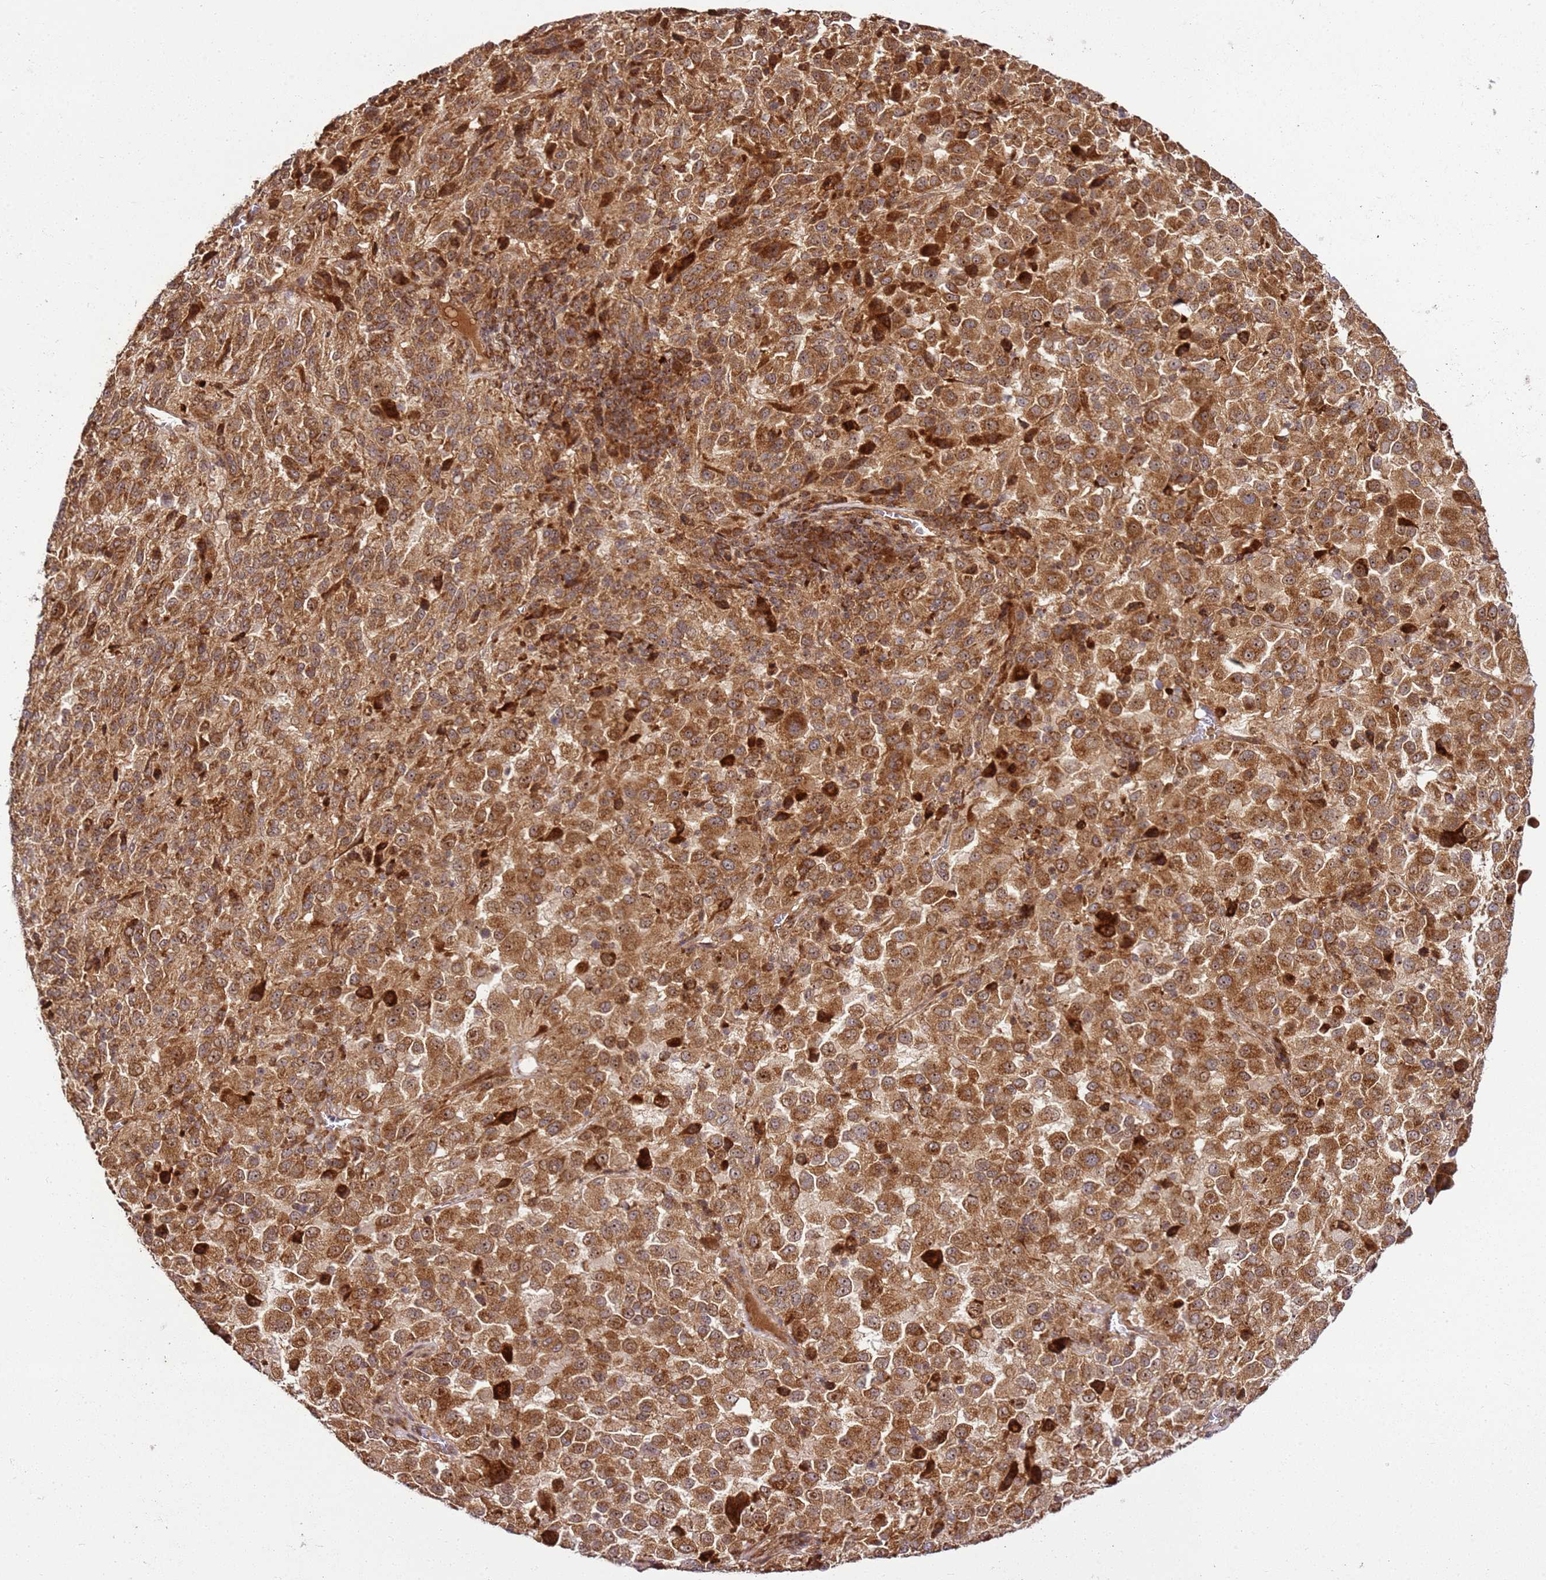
{"staining": {"intensity": "moderate", "quantity": ">75%", "location": "cytoplasmic/membranous,nuclear"}, "tissue": "melanoma", "cell_type": "Tumor cells", "image_type": "cancer", "snomed": [{"axis": "morphology", "description": "Malignant melanoma, Metastatic site"}, {"axis": "topography", "description": "Lung"}], "caption": "The image reveals immunohistochemical staining of malignant melanoma (metastatic site). There is moderate cytoplasmic/membranous and nuclear positivity is seen in approximately >75% of tumor cells.", "gene": "RASA3", "patient": {"sex": "male", "age": 64}}